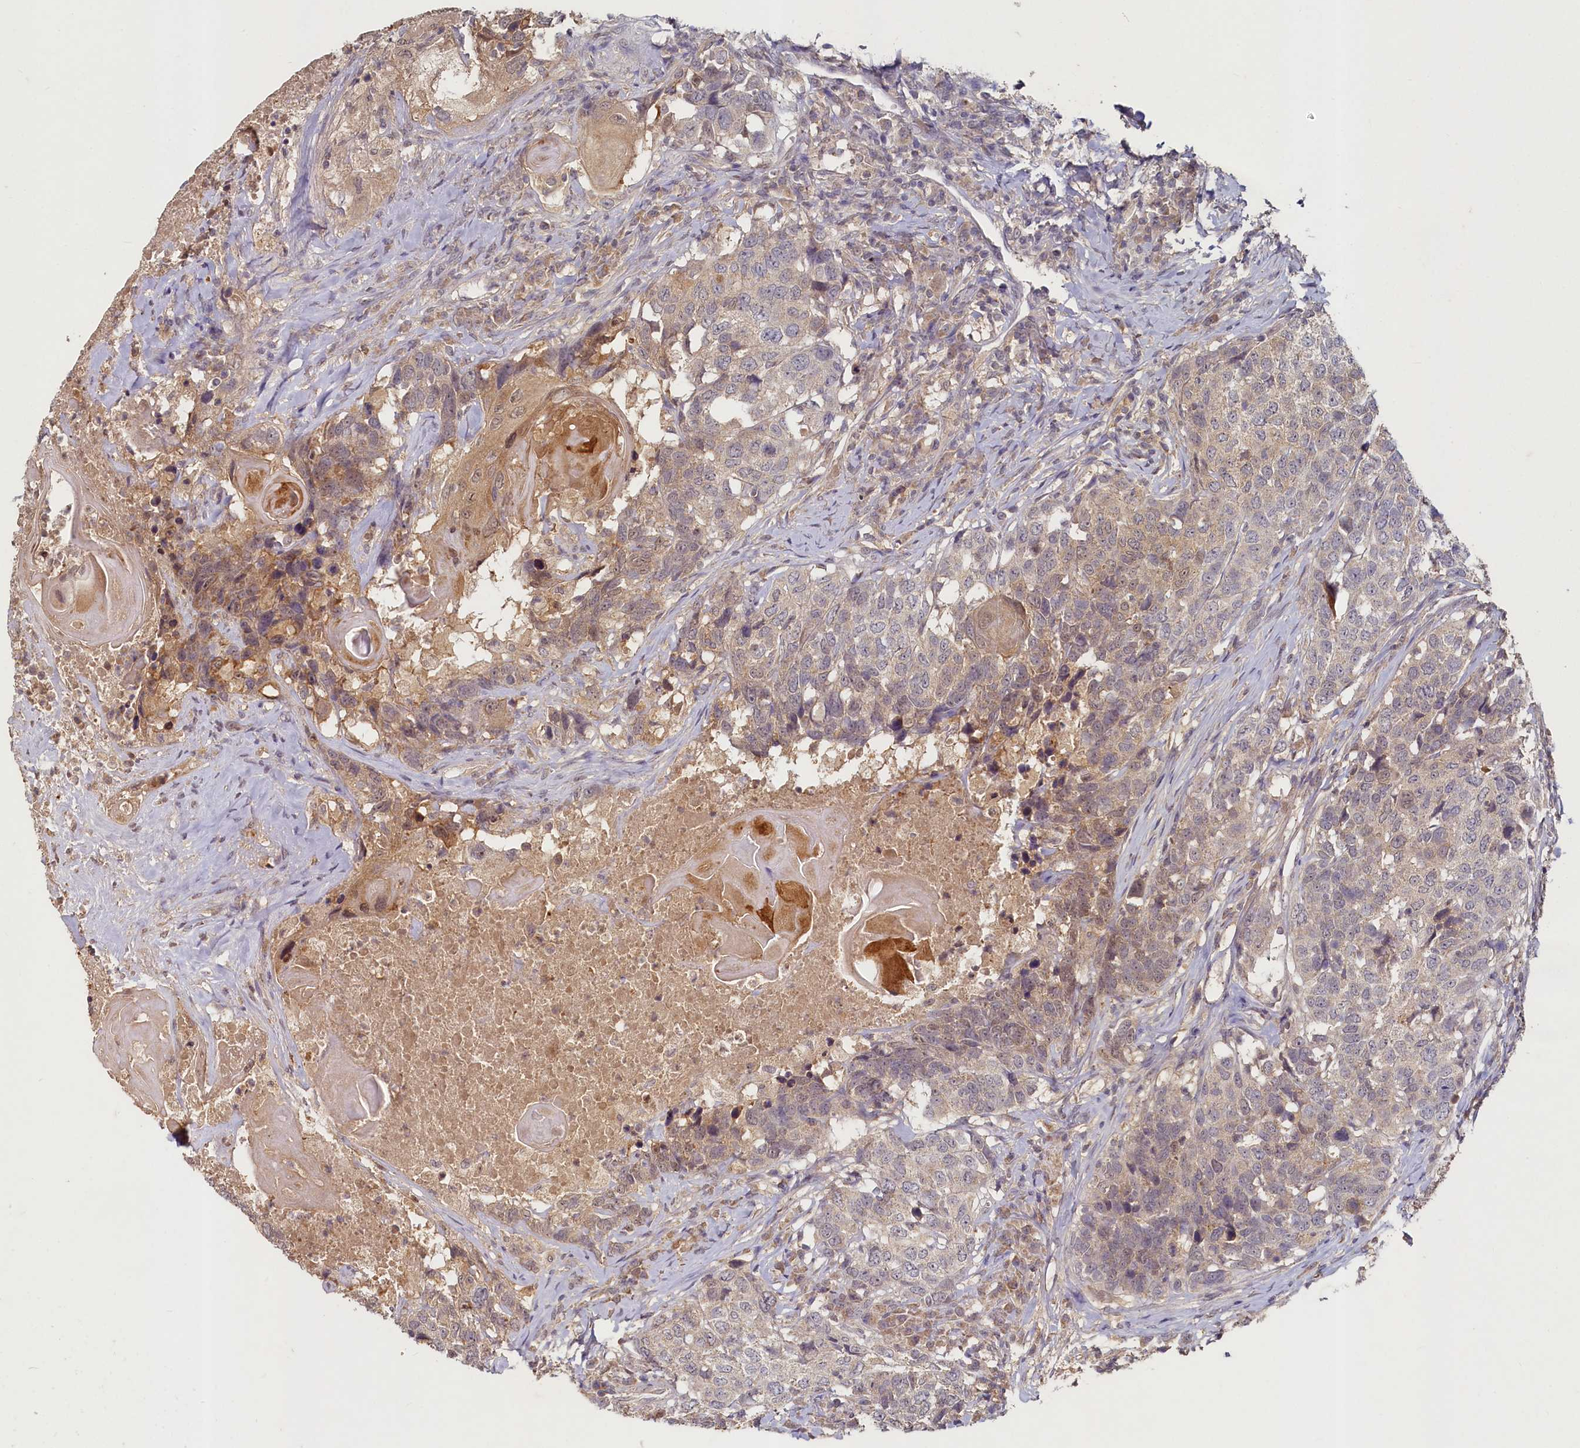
{"staining": {"intensity": "weak", "quantity": "25%-75%", "location": "cytoplasmic/membranous"}, "tissue": "head and neck cancer", "cell_type": "Tumor cells", "image_type": "cancer", "snomed": [{"axis": "morphology", "description": "Squamous cell carcinoma, NOS"}, {"axis": "topography", "description": "Head-Neck"}], "caption": "A photomicrograph showing weak cytoplasmic/membranous staining in approximately 25%-75% of tumor cells in head and neck squamous cell carcinoma, as visualized by brown immunohistochemical staining.", "gene": "HERC3", "patient": {"sex": "male", "age": 66}}